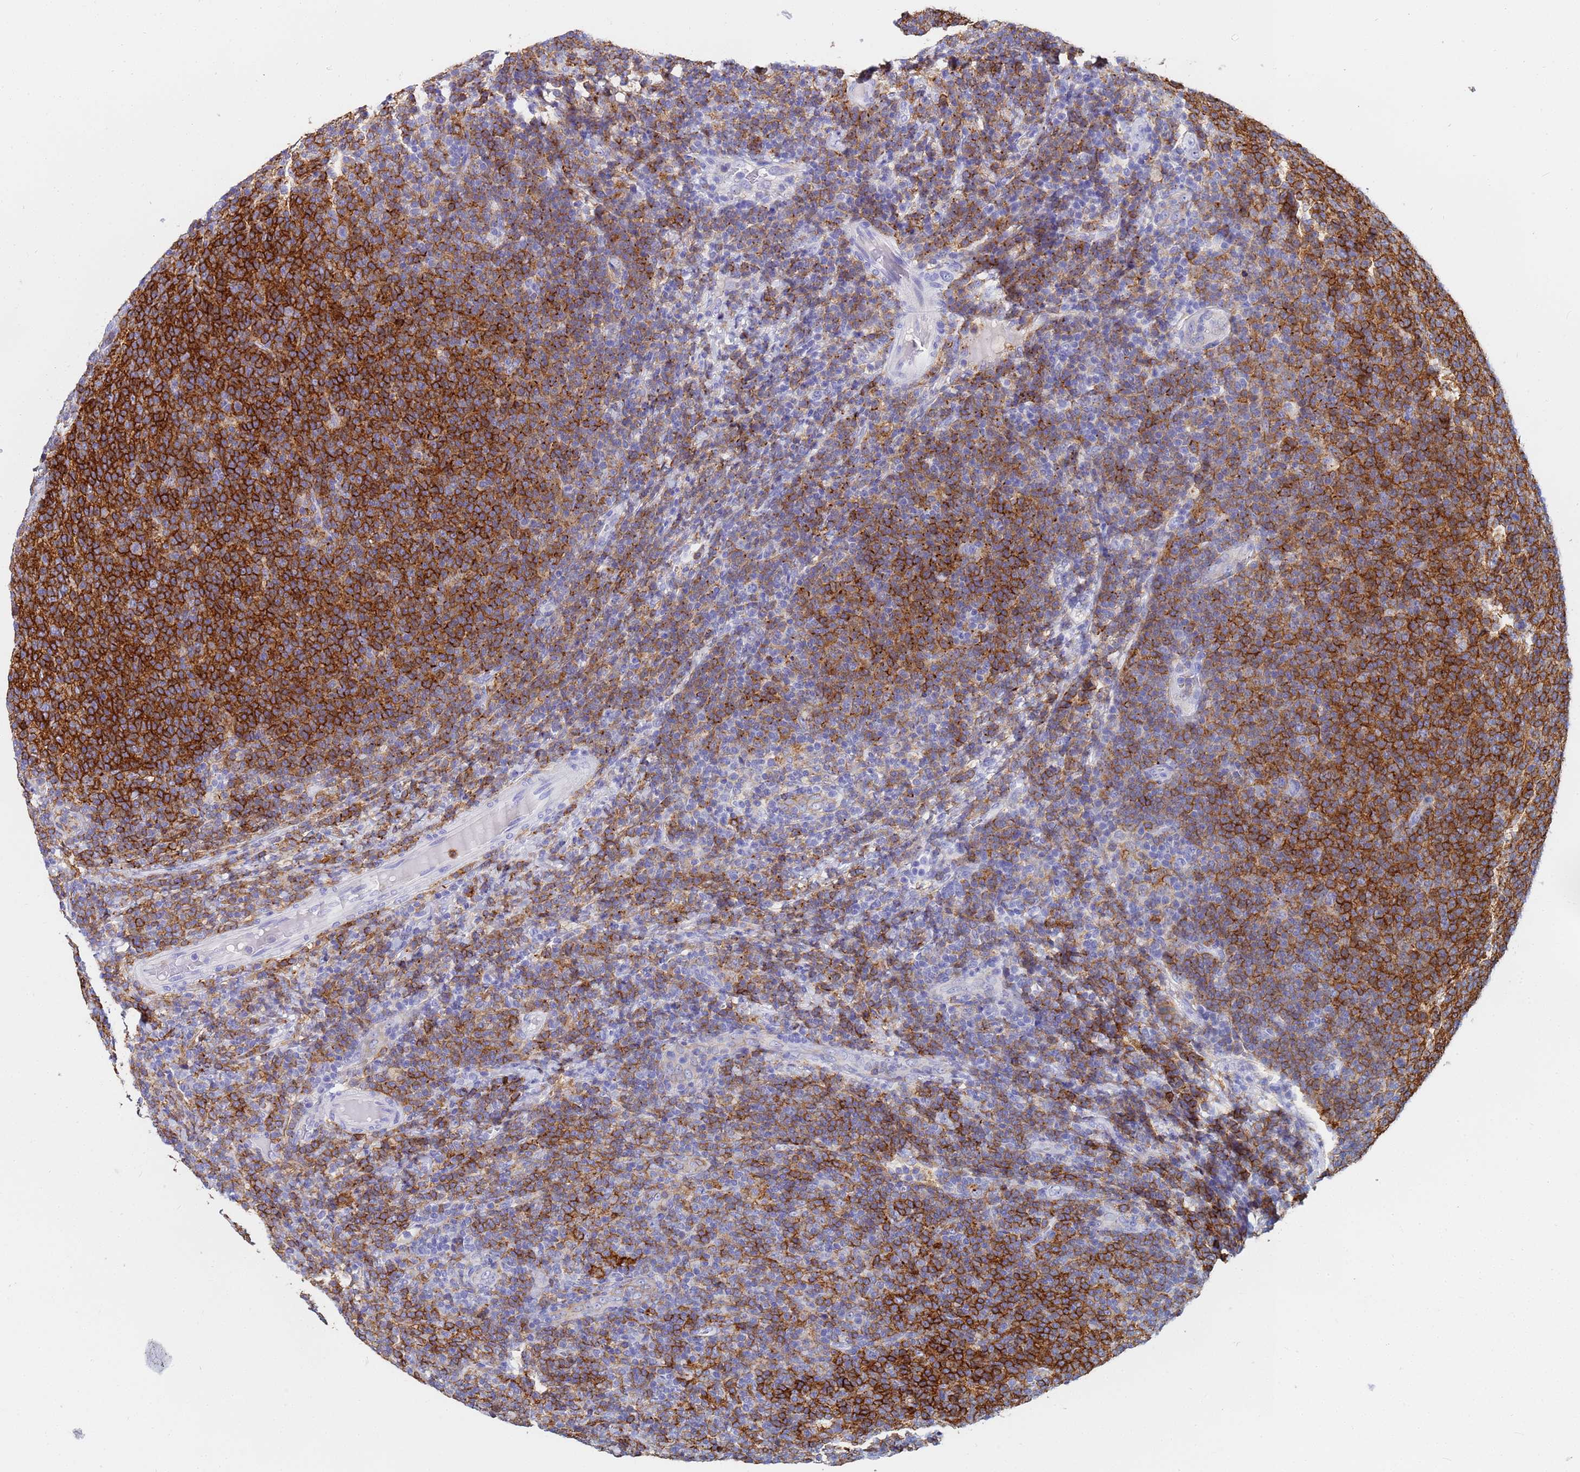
{"staining": {"intensity": "moderate", "quantity": "25%-75%", "location": "cytoplasmic/membranous"}, "tissue": "lymphoma", "cell_type": "Tumor cells", "image_type": "cancer", "snomed": [{"axis": "morphology", "description": "Malignant lymphoma, non-Hodgkin's type, Low grade"}, {"axis": "topography", "description": "Lymph node"}], "caption": "Protein expression analysis of lymphoma reveals moderate cytoplasmic/membranous expression in approximately 25%-75% of tumor cells.", "gene": "BASP1", "patient": {"sex": "male", "age": 66}}